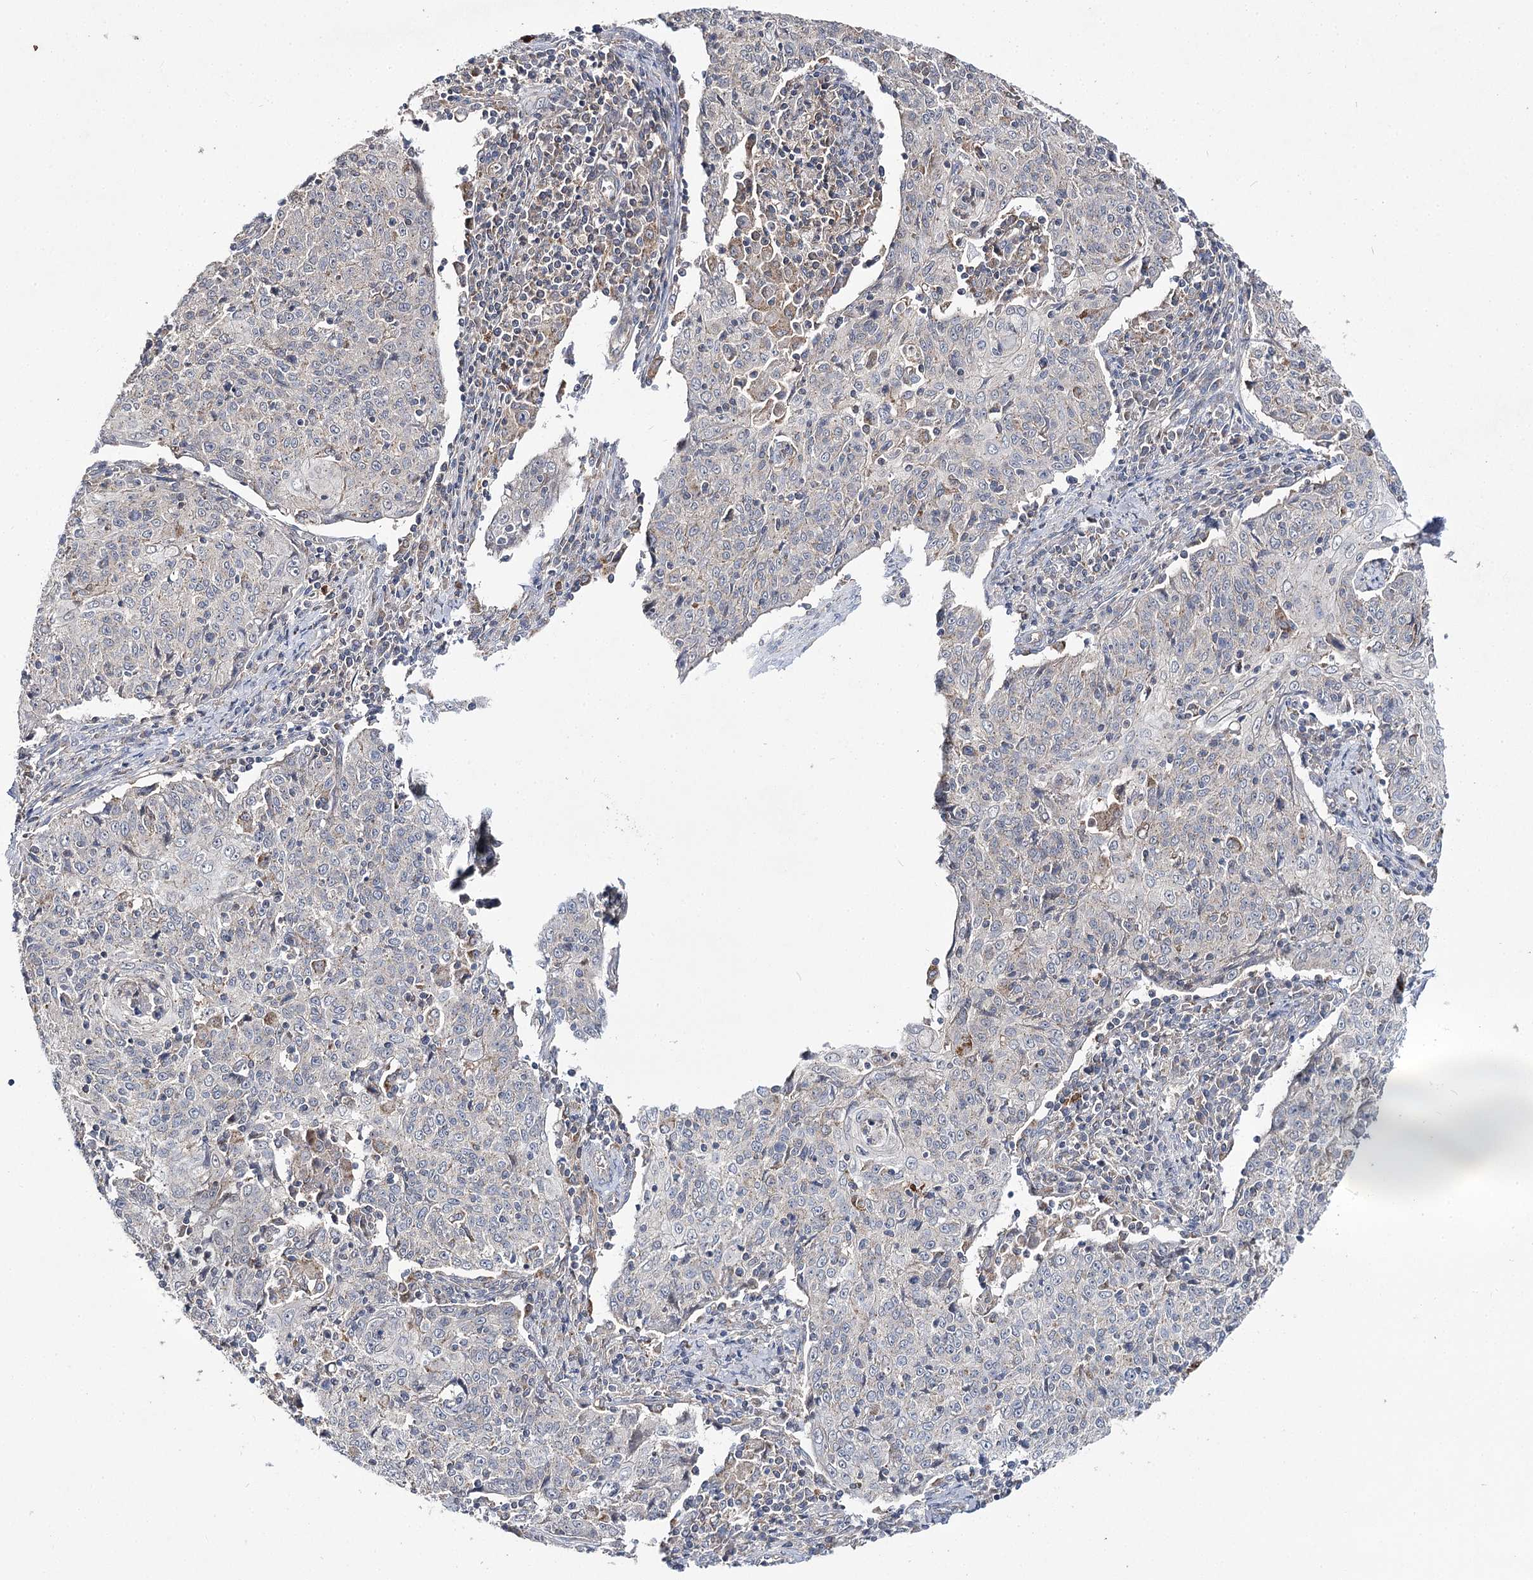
{"staining": {"intensity": "negative", "quantity": "none", "location": "none"}, "tissue": "cervical cancer", "cell_type": "Tumor cells", "image_type": "cancer", "snomed": [{"axis": "morphology", "description": "Squamous cell carcinoma, NOS"}, {"axis": "topography", "description": "Cervix"}], "caption": "Immunohistochemistry of cervical squamous cell carcinoma demonstrates no expression in tumor cells. Nuclei are stained in blue.", "gene": "AURKC", "patient": {"sex": "female", "age": 48}}